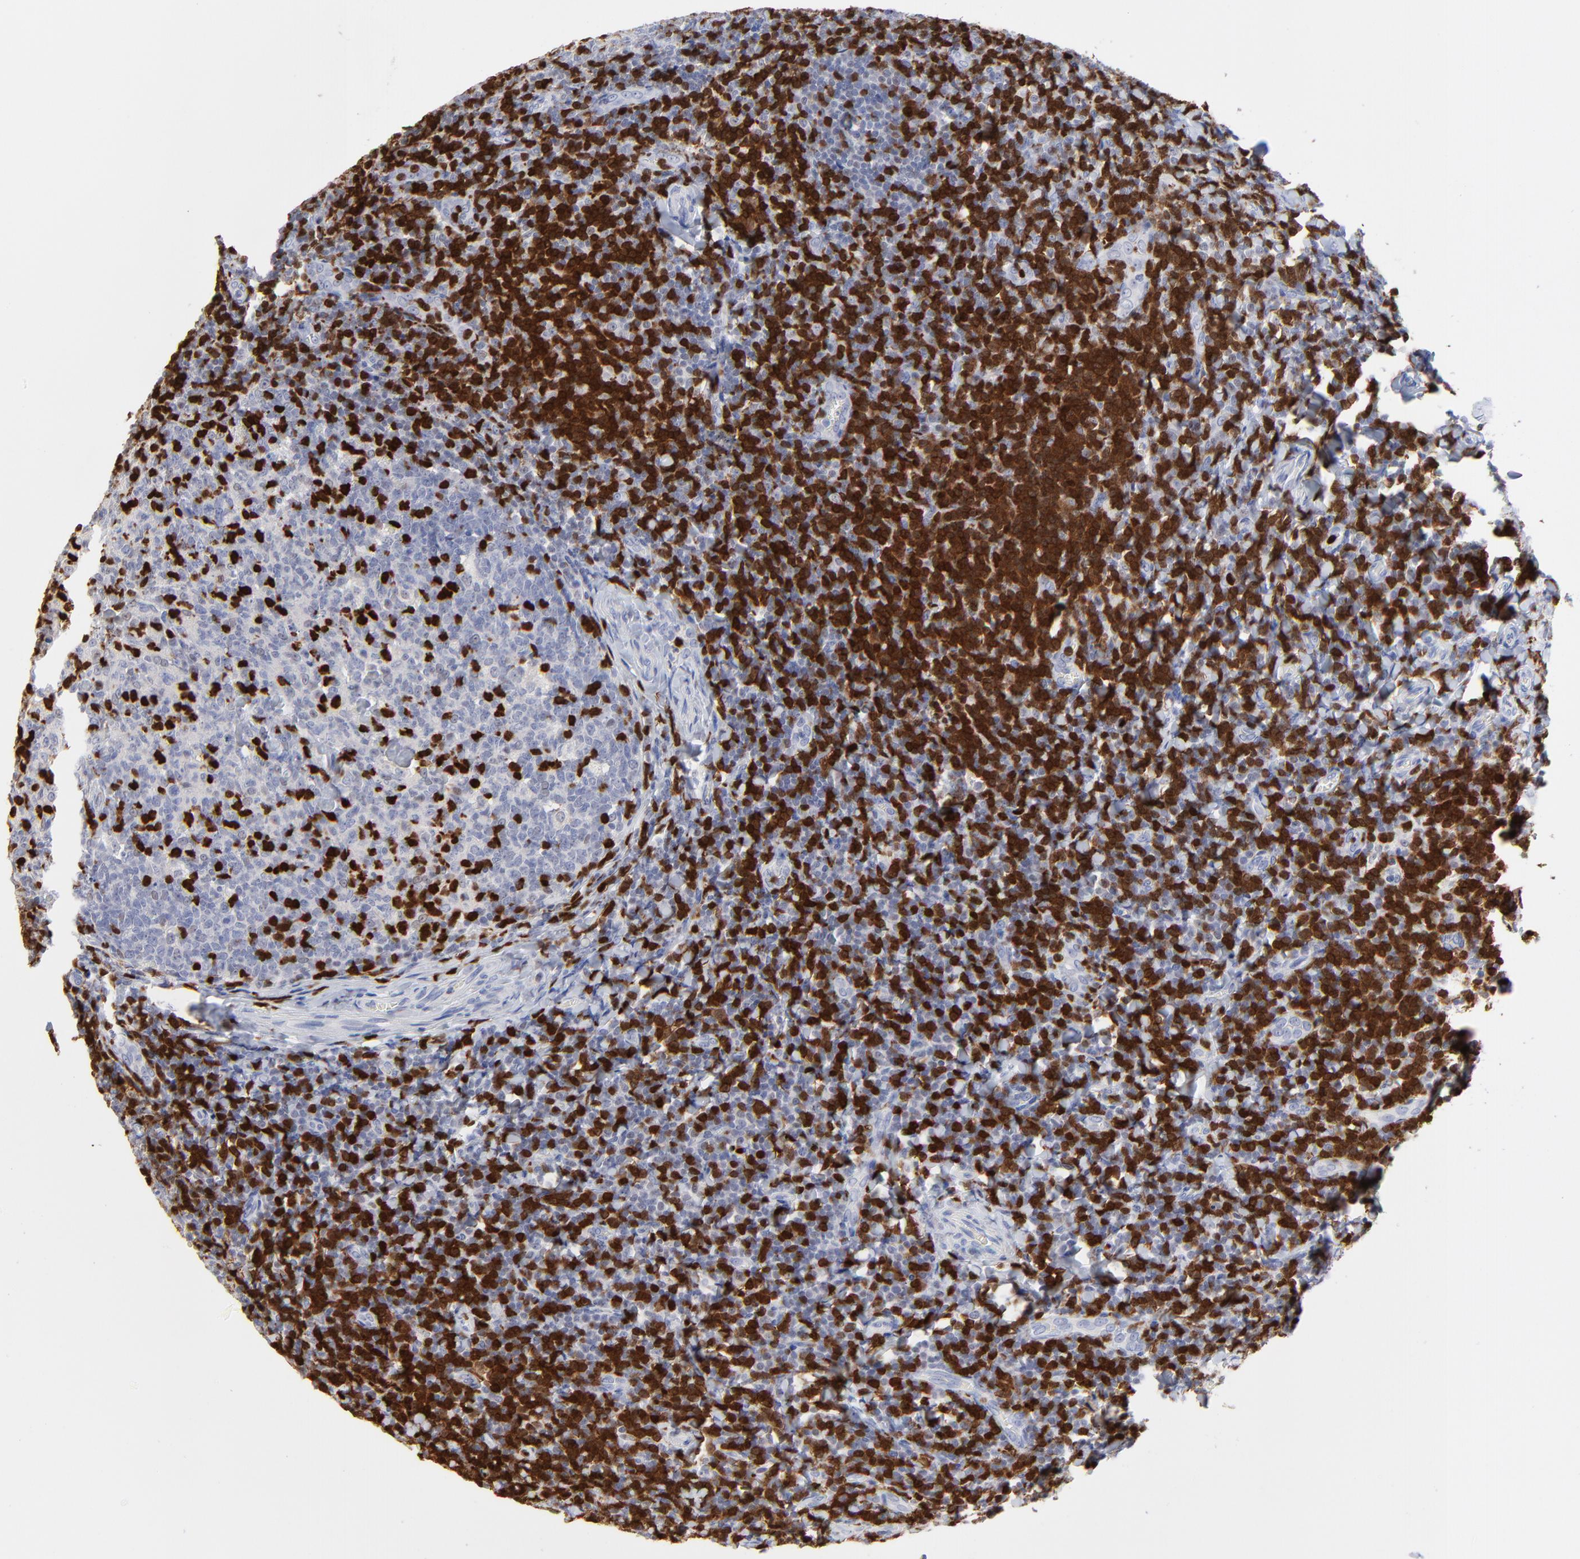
{"staining": {"intensity": "strong", "quantity": "<25%", "location": "nuclear"}, "tissue": "tonsil", "cell_type": "Germinal center cells", "image_type": "normal", "snomed": [{"axis": "morphology", "description": "Normal tissue, NOS"}, {"axis": "topography", "description": "Tonsil"}], "caption": "The micrograph reveals immunohistochemical staining of benign tonsil. There is strong nuclear expression is appreciated in approximately <25% of germinal center cells.", "gene": "ZAP70", "patient": {"sex": "male", "age": 31}}